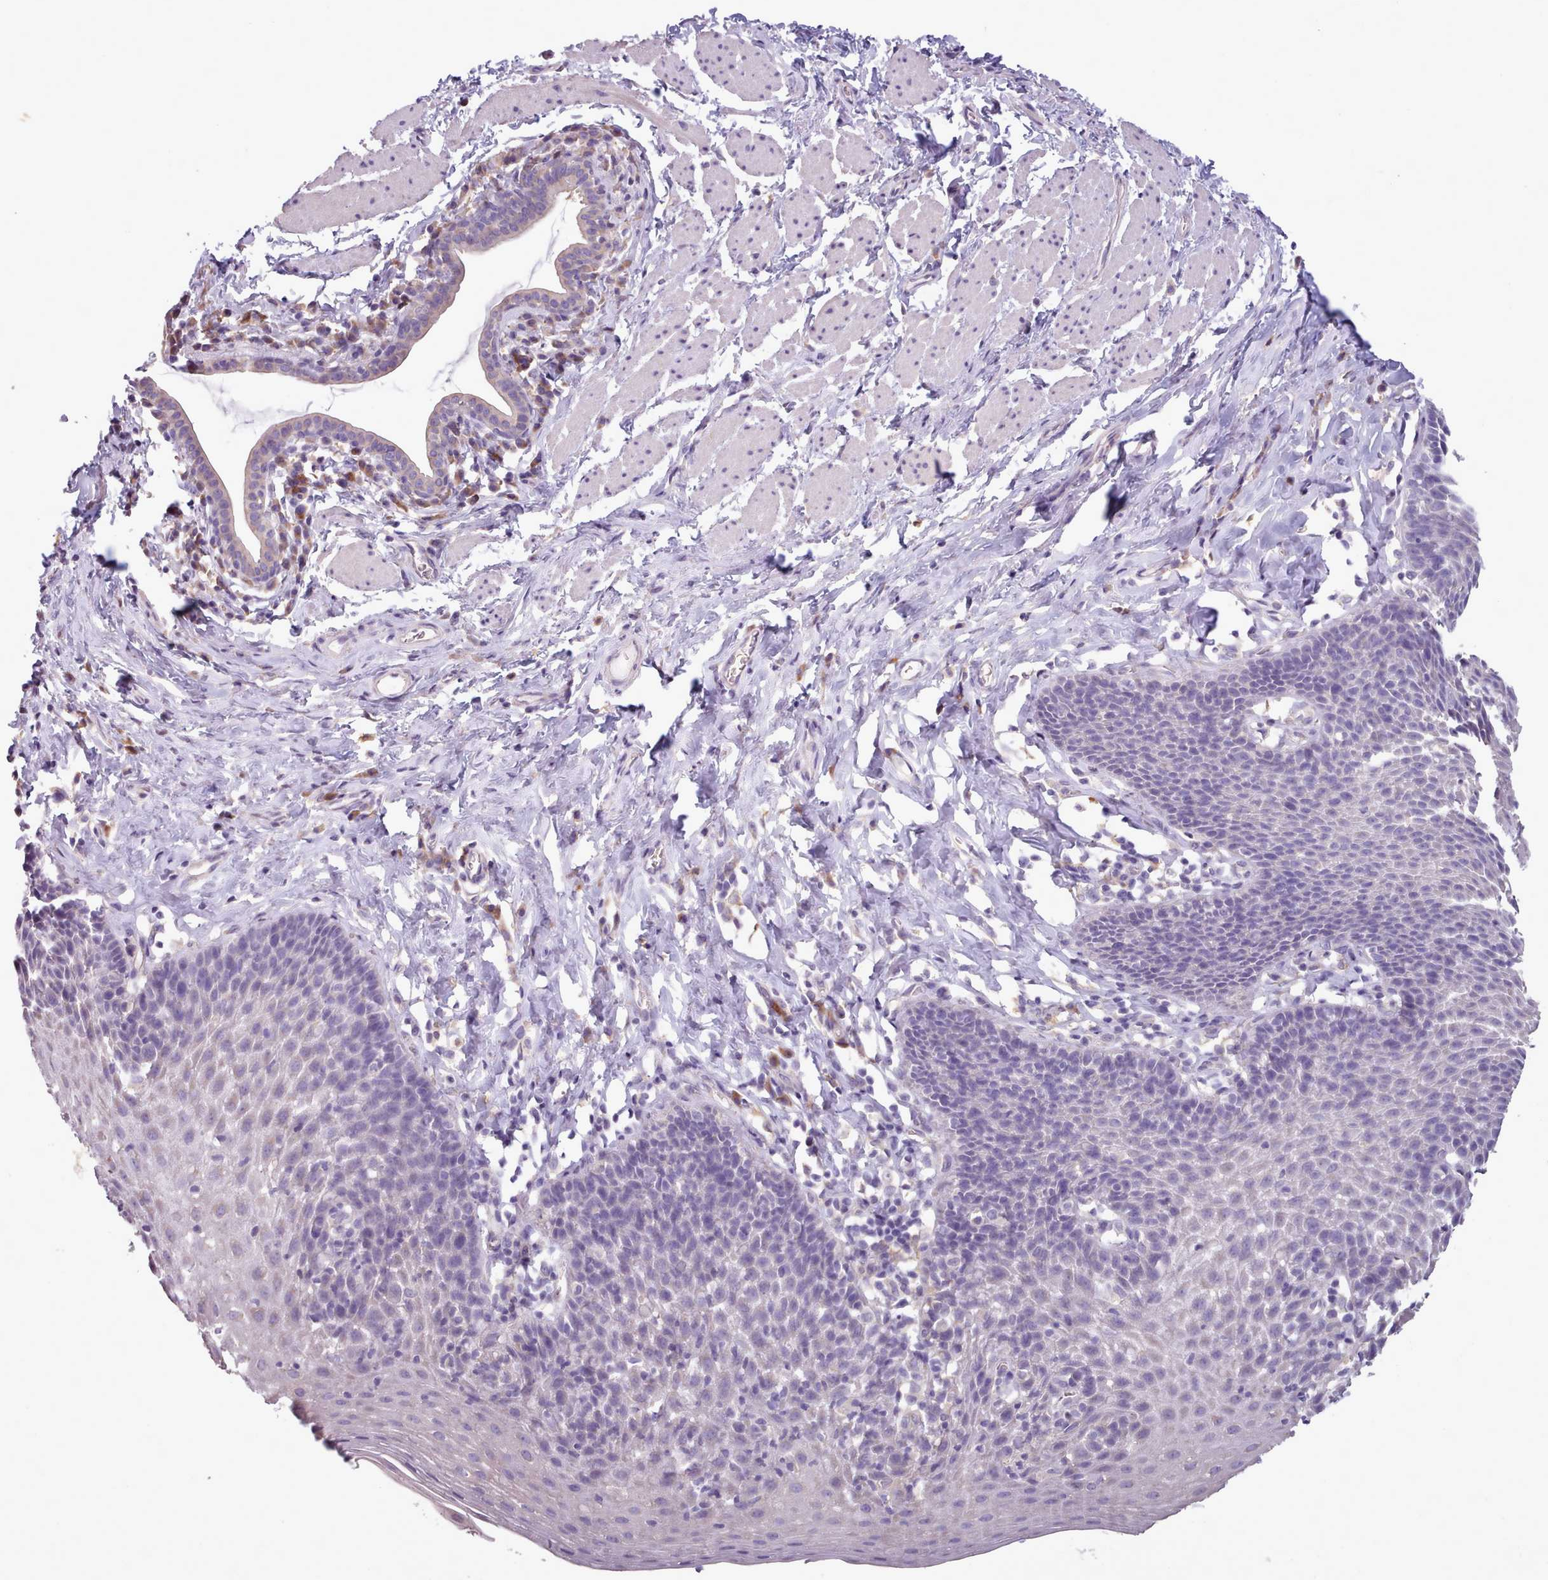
{"staining": {"intensity": "weak", "quantity": "<25%", "location": "cytoplasmic/membranous"}, "tissue": "esophagus", "cell_type": "Squamous epithelial cells", "image_type": "normal", "snomed": [{"axis": "morphology", "description": "Normal tissue, NOS"}, {"axis": "topography", "description": "Esophagus"}], "caption": "Immunohistochemistry of unremarkable esophagus displays no expression in squamous epithelial cells.", "gene": "DPF1", "patient": {"sex": "female", "age": 61}}